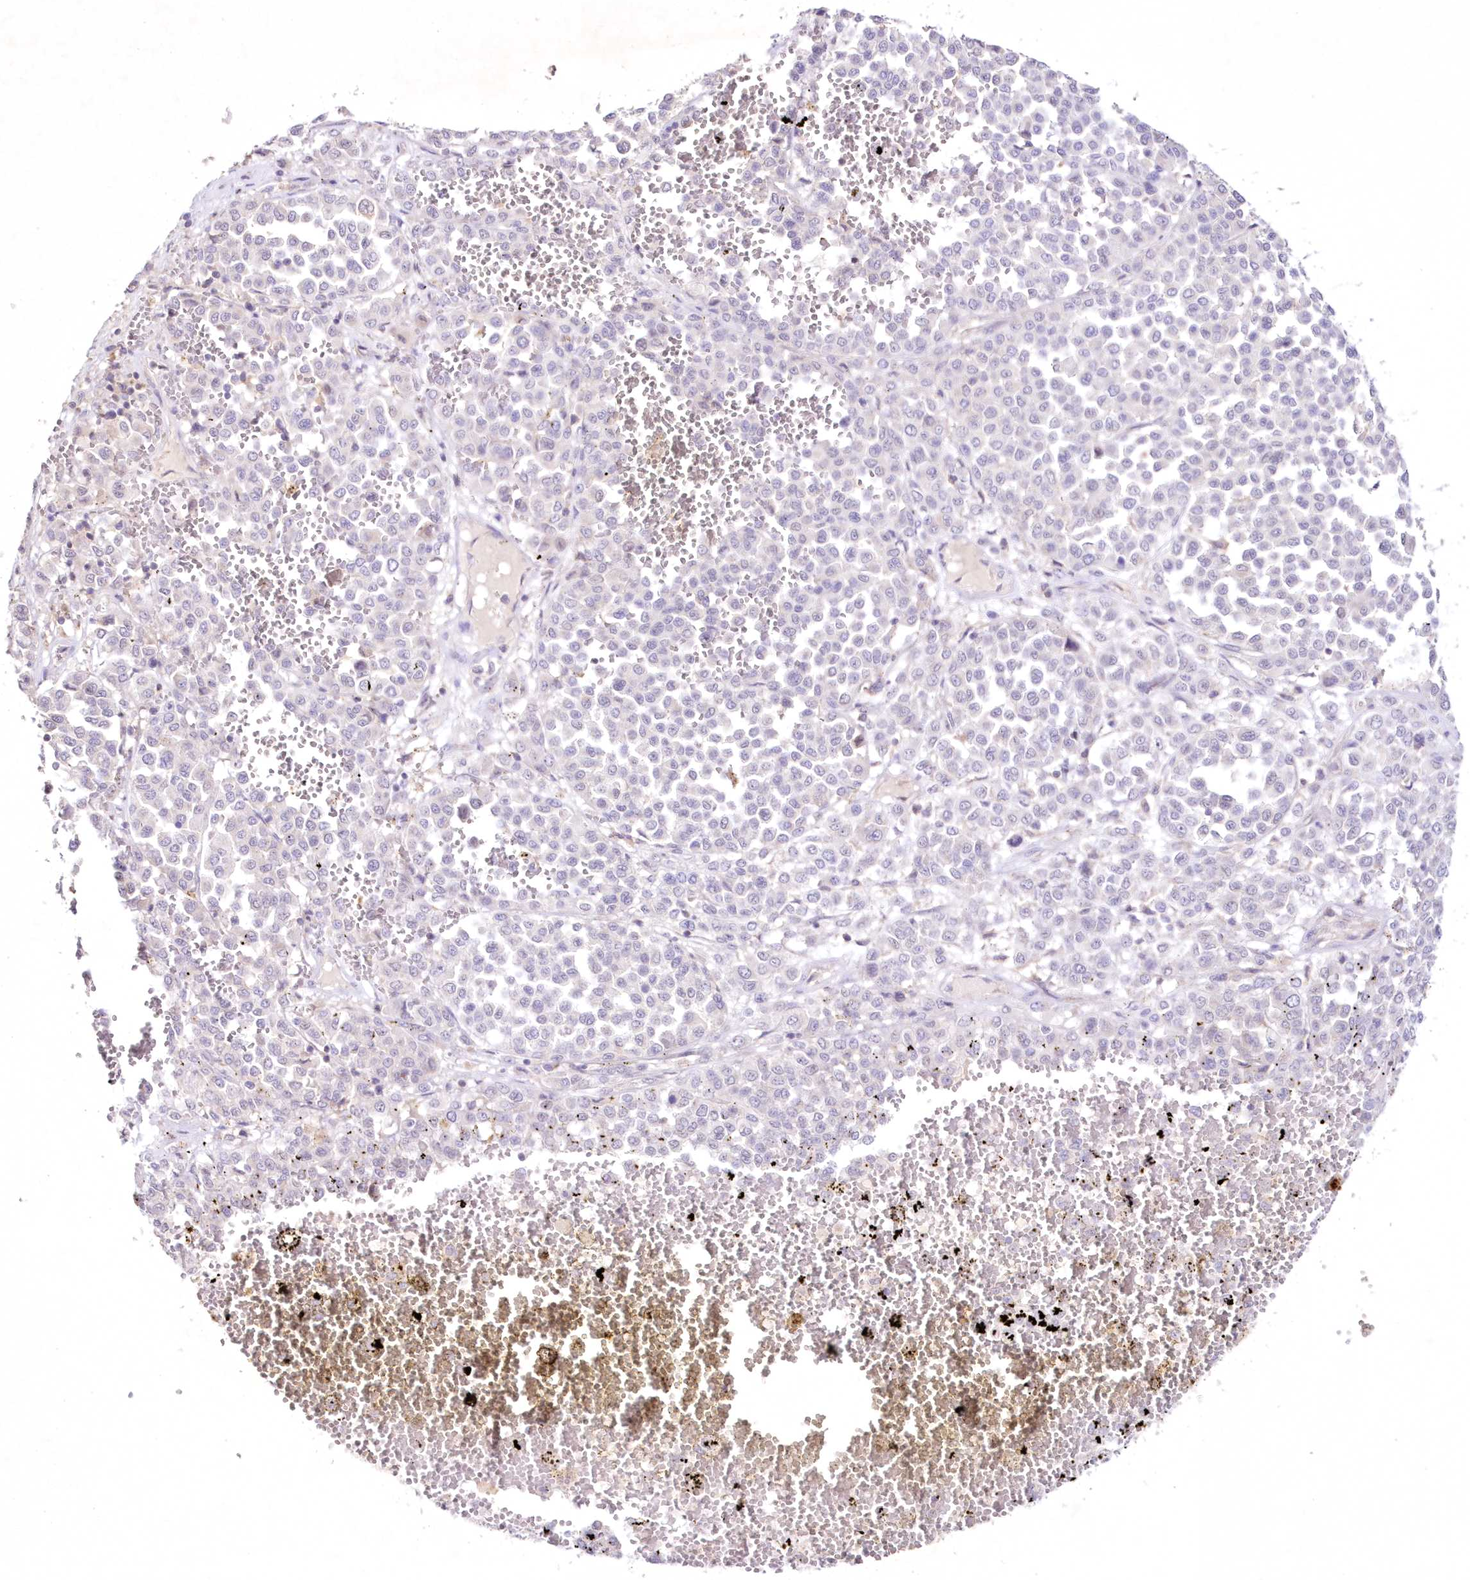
{"staining": {"intensity": "negative", "quantity": "none", "location": "none"}, "tissue": "melanoma", "cell_type": "Tumor cells", "image_type": "cancer", "snomed": [{"axis": "morphology", "description": "Malignant melanoma, Metastatic site"}, {"axis": "topography", "description": "Pancreas"}], "caption": "Immunohistochemistry (IHC) photomicrograph of human melanoma stained for a protein (brown), which shows no expression in tumor cells. (Immunohistochemistry, brightfield microscopy, high magnification).", "gene": "NEU4", "patient": {"sex": "female", "age": 30}}